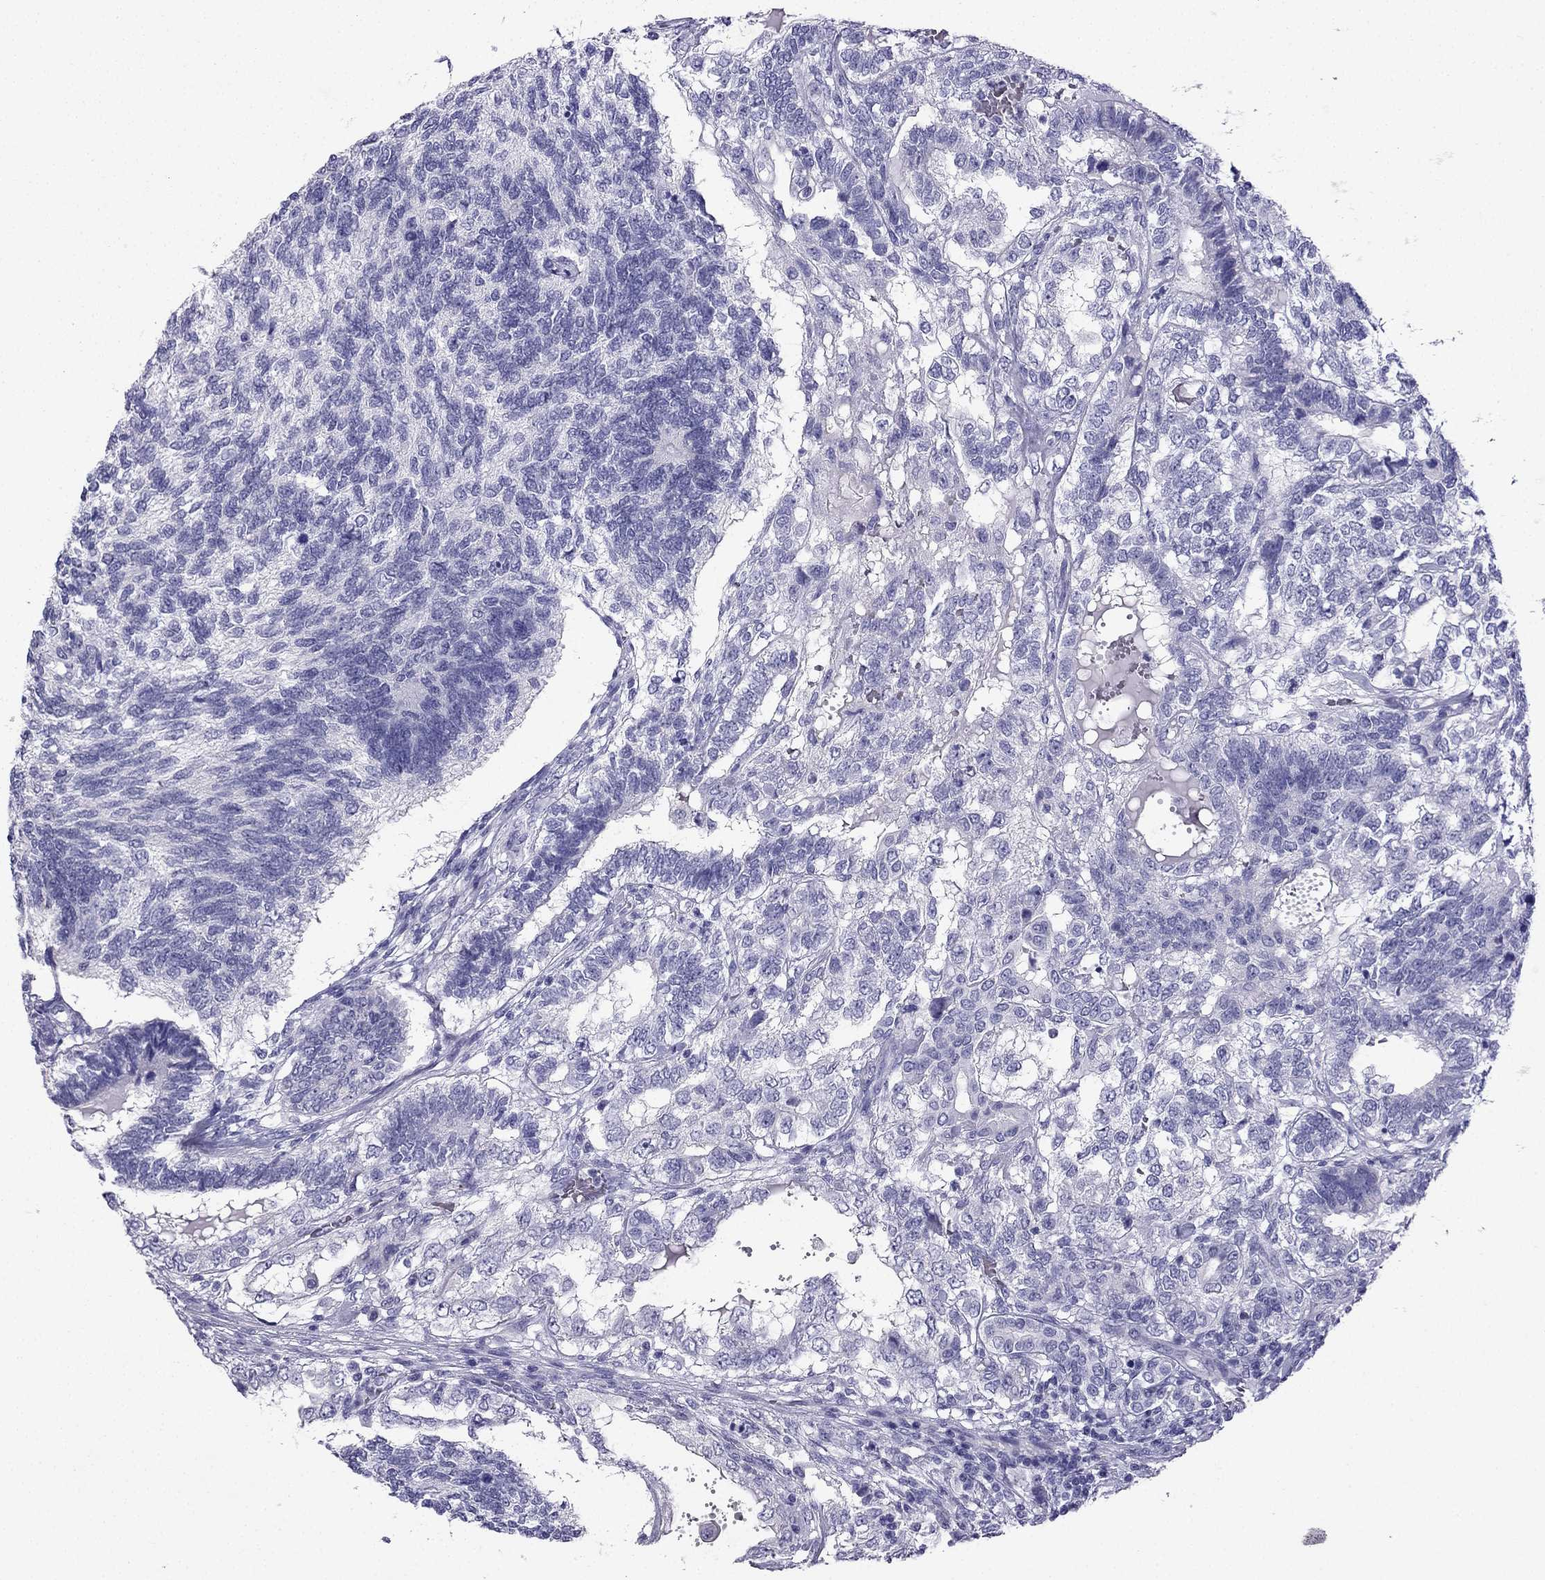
{"staining": {"intensity": "negative", "quantity": "none", "location": "none"}, "tissue": "testis cancer", "cell_type": "Tumor cells", "image_type": "cancer", "snomed": [{"axis": "morphology", "description": "Seminoma, NOS"}, {"axis": "morphology", "description": "Carcinoma, Embryonal, NOS"}, {"axis": "topography", "description": "Testis"}], "caption": "Image shows no significant protein positivity in tumor cells of testis cancer.", "gene": "NPTX1", "patient": {"sex": "male", "age": 41}}